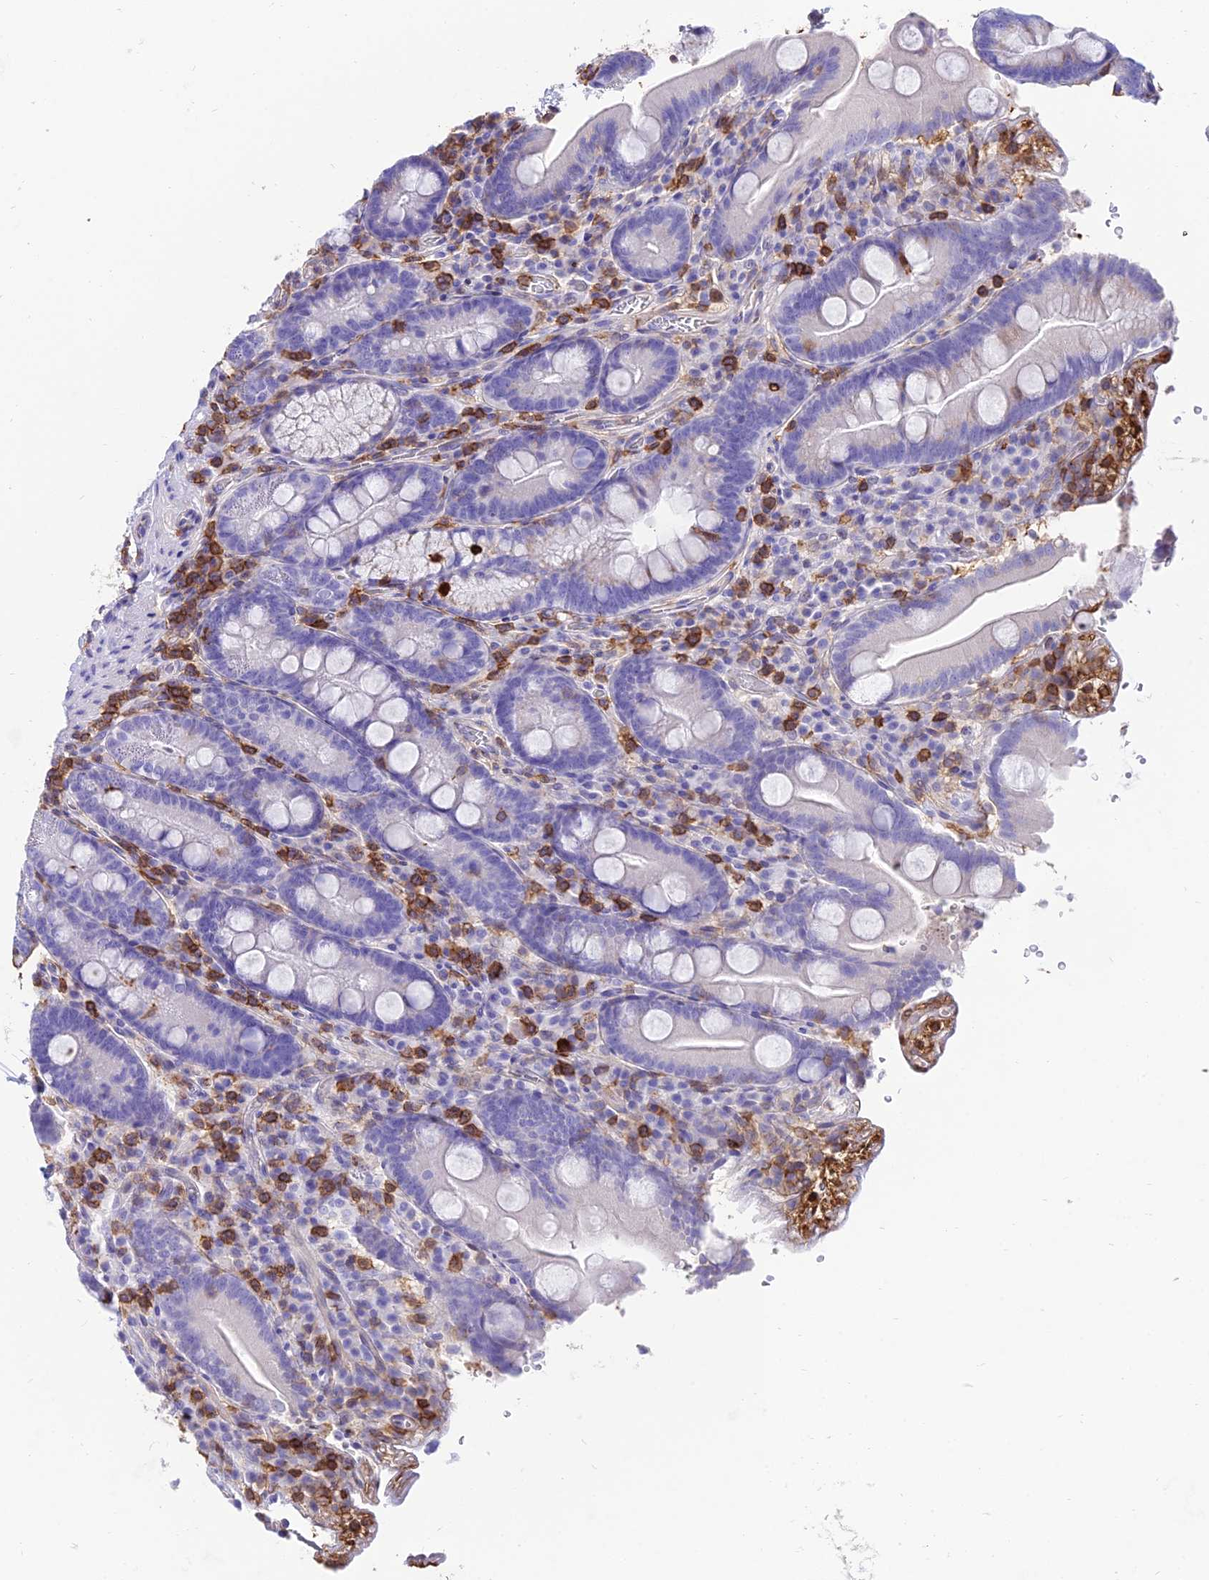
{"staining": {"intensity": "negative", "quantity": "none", "location": "none"}, "tissue": "duodenum", "cell_type": "Glandular cells", "image_type": "normal", "snomed": [{"axis": "morphology", "description": "Normal tissue, NOS"}, {"axis": "topography", "description": "Duodenum"}], "caption": "This histopathology image is of normal duodenum stained with IHC to label a protein in brown with the nuclei are counter-stained blue. There is no positivity in glandular cells.", "gene": "SREK1IP1", "patient": {"sex": "male", "age": 35}}